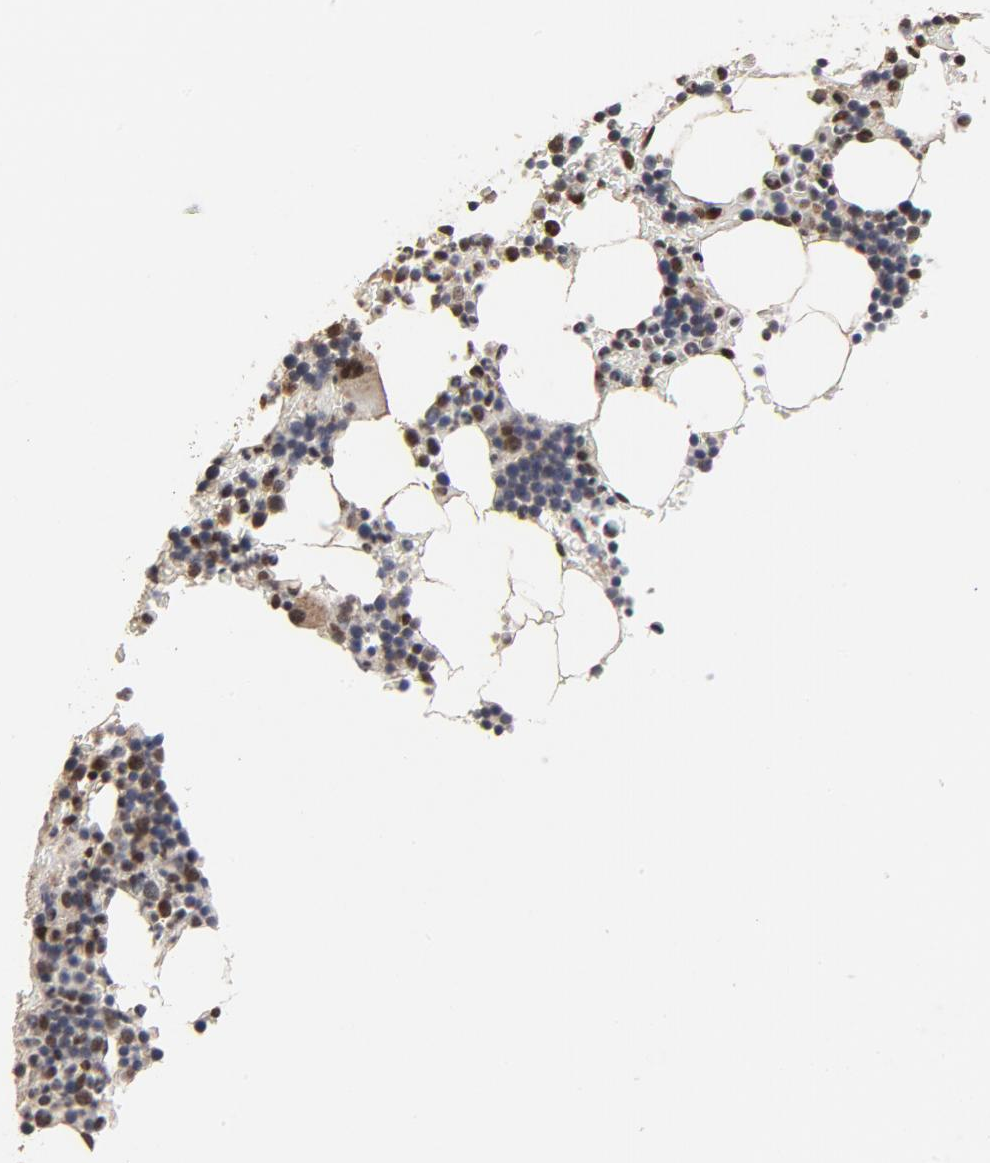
{"staining": {"intensity": "moderate", "quantity": "25%-75%", "location": "nuclear"}, "tissue": "bone marrow", "cell_type": "Hematopoietic cells", "image_type": "normal", "snomed": [{"axis": "morphology", "description": "Normal tissue, NOS"}, {"axis": "topography", "description": "Bone marrow"}], "caption": "Brown immunohistochemical staining in normal human bone marrow exhibits moderate nuclear staining in approximately 25%-75% of hematopoietic cells.", "gene": "TP53RK", "patient": {"sex": "female", "age": 78}}